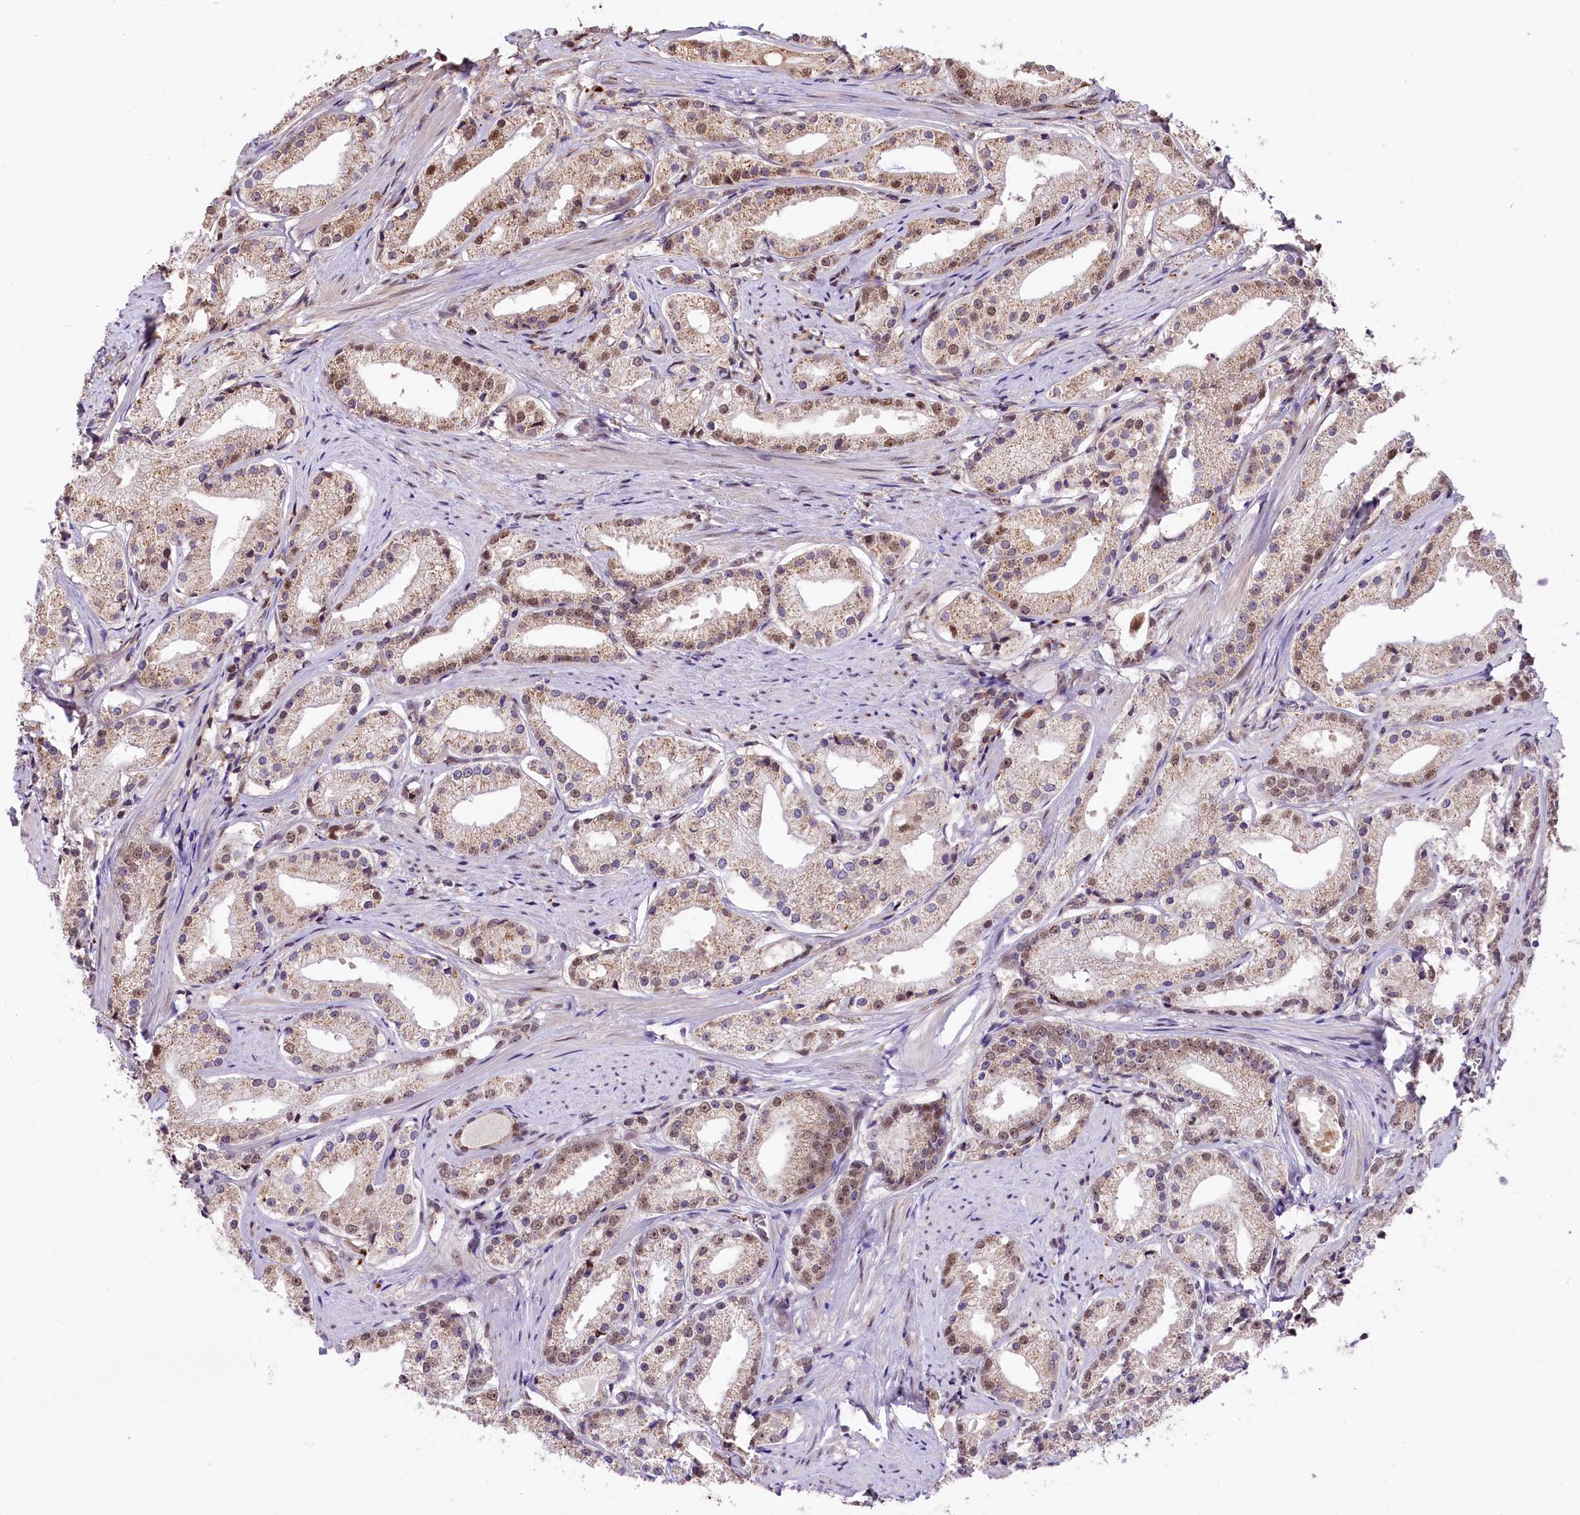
{"staining": {"intensity": "weak", "quantity": ">75%", "location": "cytoplasmic/membranous,nuclear"}, "tissue": "prostate cancer", "cell_type": "Tumor cells", "image_type": "cancer", "snomed": [{"axis": "morphology", "description": "Adenocarcinoma, Low grade"}, {"axis": "topography", "description": "Prostate"}], "caption": "A brown stain labels weak cytoplasmic/membranous and nuclear positivity of a protein in prostate adenocarcinoma (low-grade) tumor cells.", "gene": "MRPL54", "patient": {"sex": "male", "age": 57}}